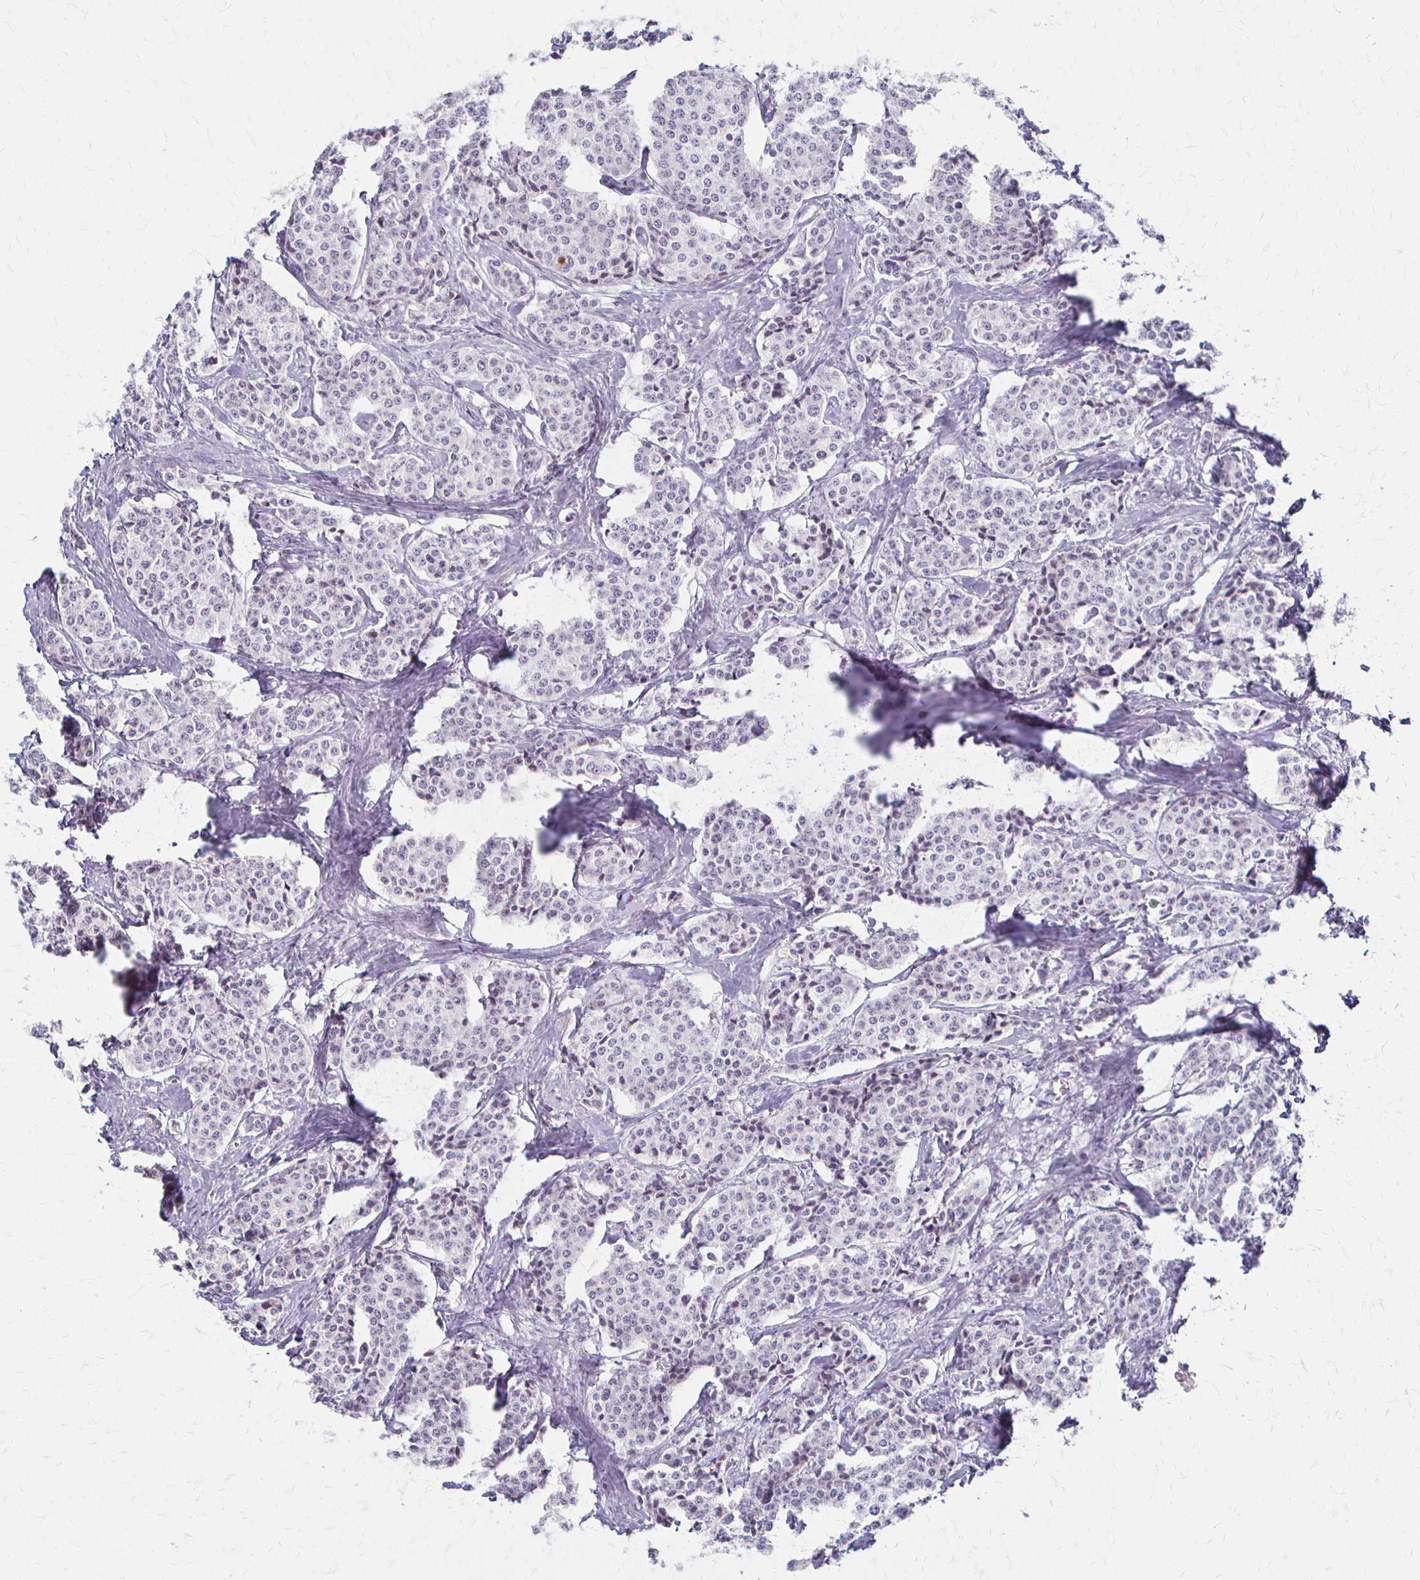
{"staining": {"intensity": "negative", "quantity": "none", "location": "none"}, "tissue": "carcinoid", "cell_type": "Tumor cells", "image_type": "cancer", "snomed": [{"axis": "morphology", "description": "Carcinoid, malignant, NOS"}, {"axis": "topography", "description": "Small intestine"}], "caption": "Immunohistochemistry of carcinoid displays no positivity in tumor cells.", "gene": "ACP5", "patient": {"sex": "female", "age": 64}}